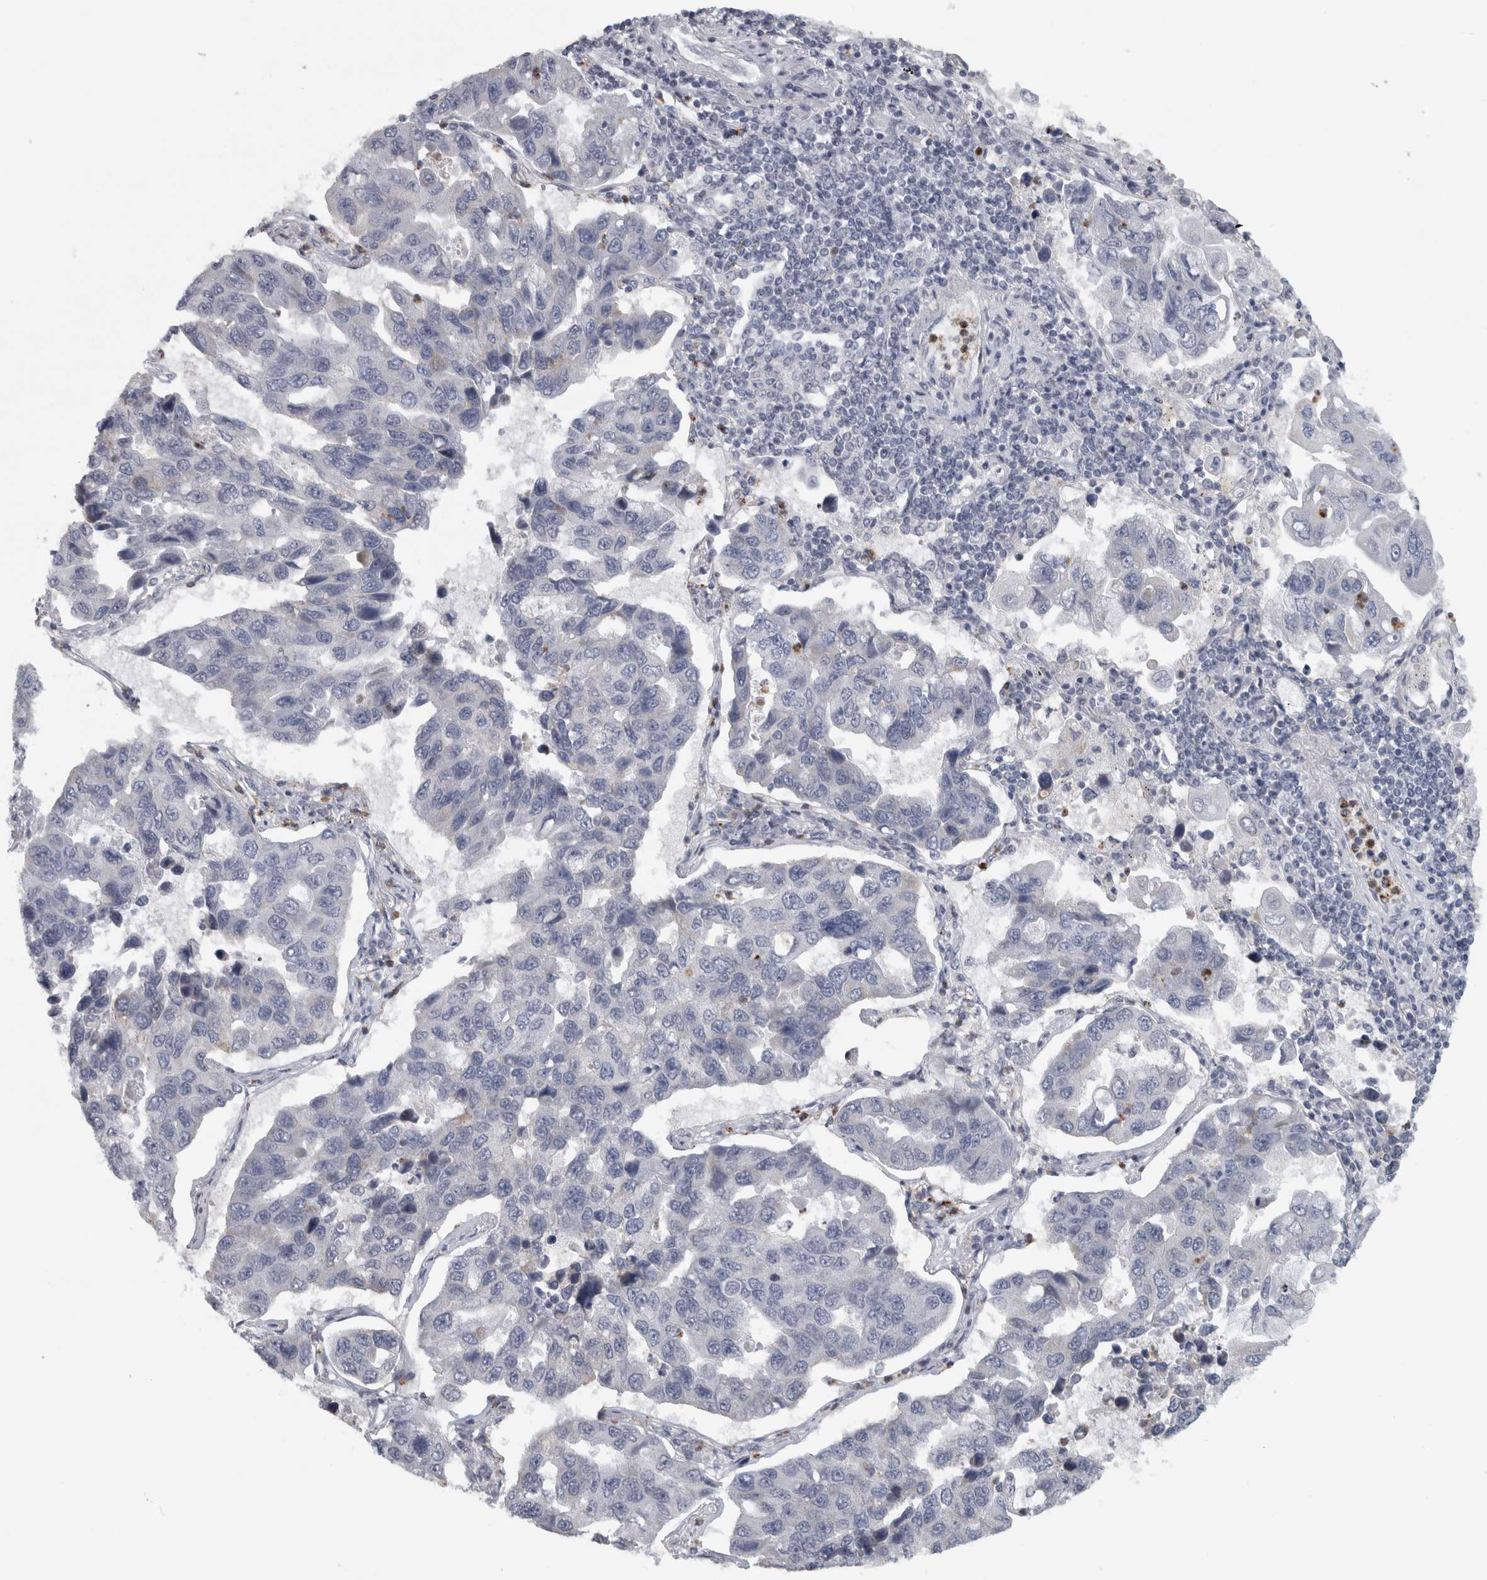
{"staining": {"intensity": "negative", "quantity": "none", "location": "none"}, "tissue": "lung cancer", "cell_type": "Tumor cells", "image_type": "cancer", "snomed": [{"axis": "morphology", "description": "Adenocarcinoma, NOS"}, {"axis": "topography", "description": "Lung"}], "caption": "Immunohistochemical staining of human adenocarcinoma (lung) exhibits no significant positivity in tumor cells.", "gene": "PTPRN2", "patient": {"sex": "male", "age": 64}}